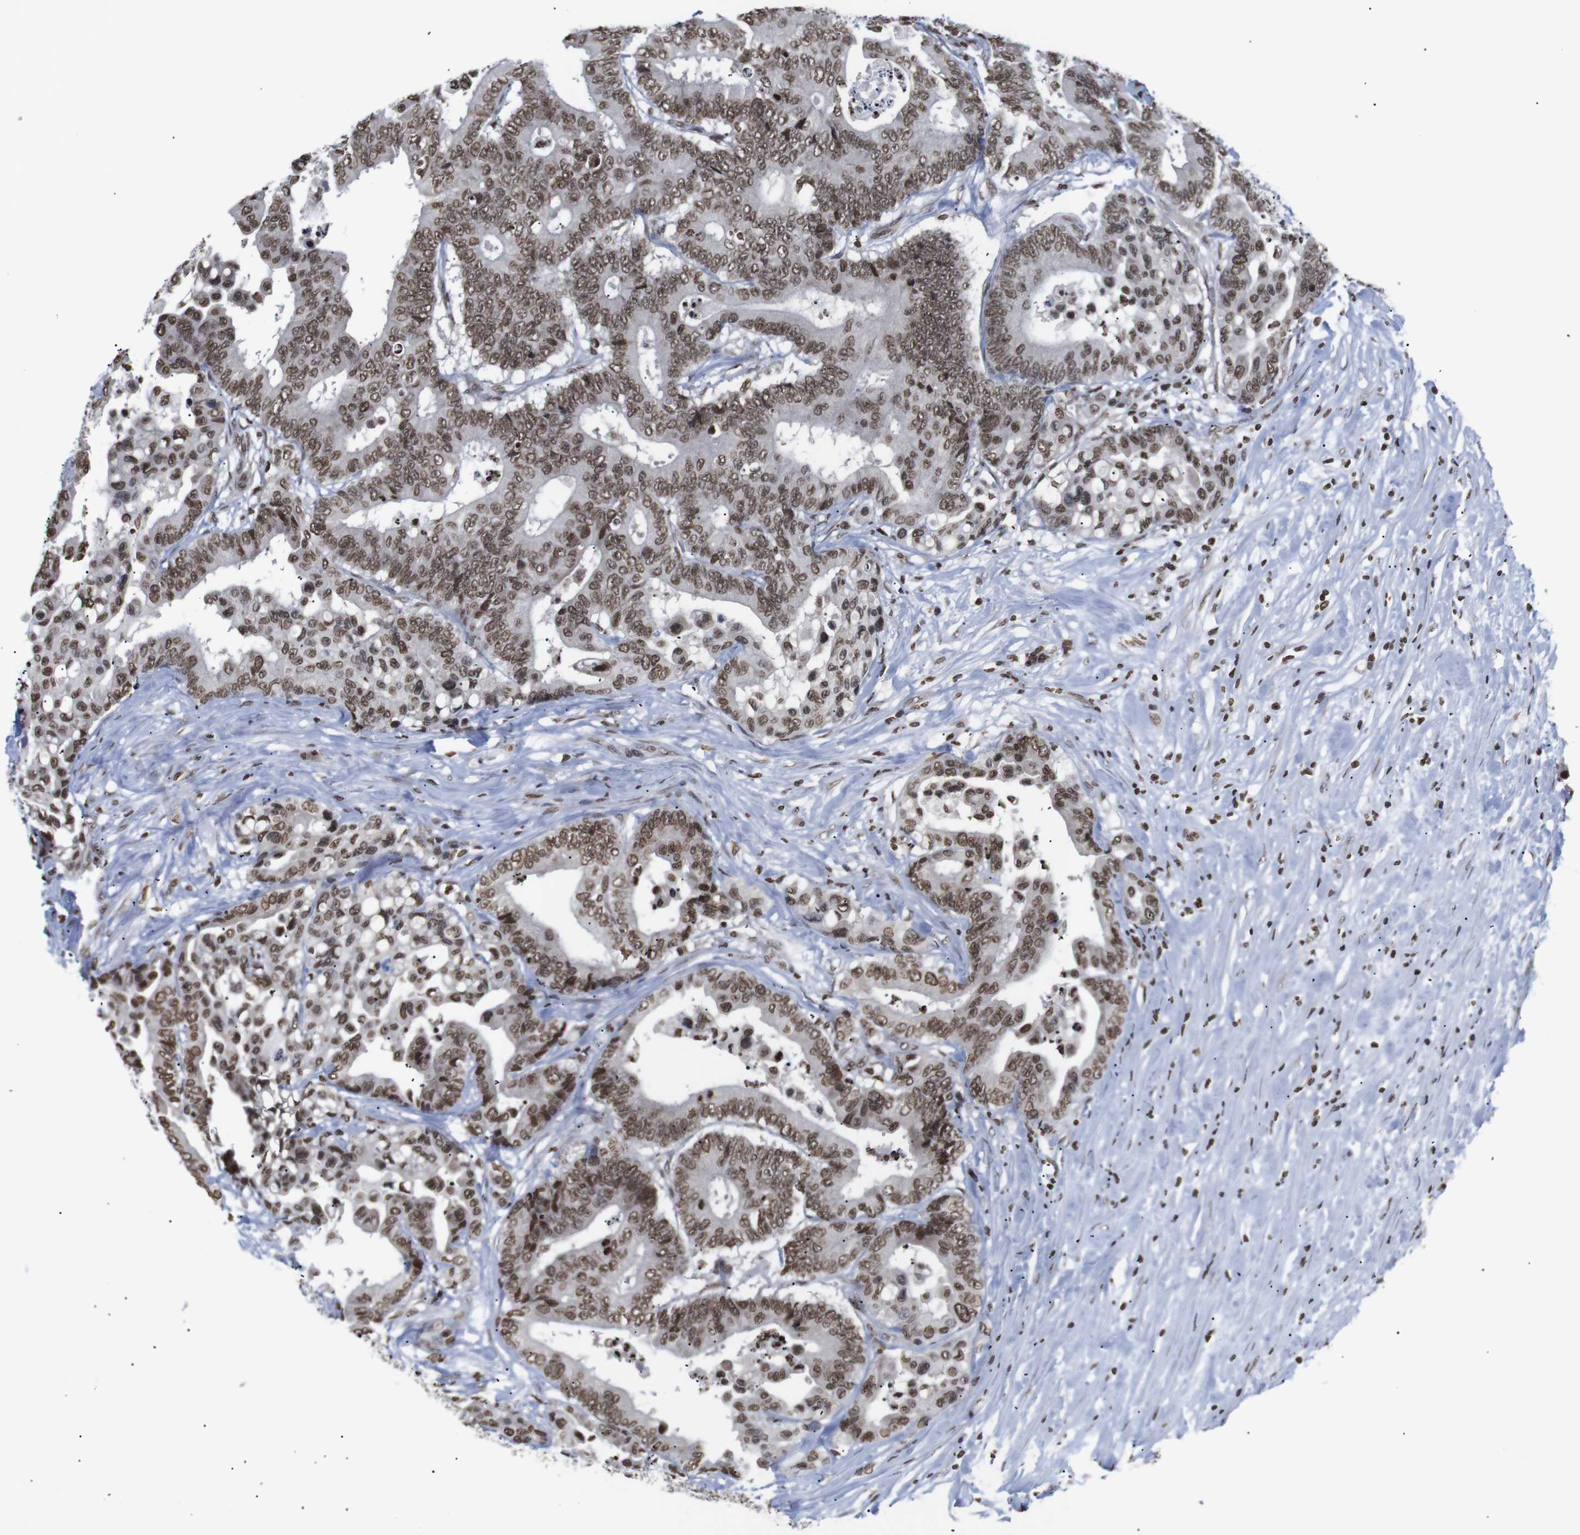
{"staining": {"intensity": "moderate", "quantity": ">75%", "location": "nuclear"}, "tissue": "colorectal cancer", "cell_type": "Tumor cells", "image_type": "cancer", "snomed": [{"axis": "morphology", "description": "Normal tissue, NOS"}, {"axis": "morphology", "description": "Adenocarcinoma, NOS"}, {"axis": "topography", "description": "Colon"}], "caption": "Protein expression analysis of human adenocarcinoma (colorectal) reveals moderate nuclear expression in approximately >75% of tumor cells.", "gene": "ETV5", "patient": {"sex": "male", "age": 82}}